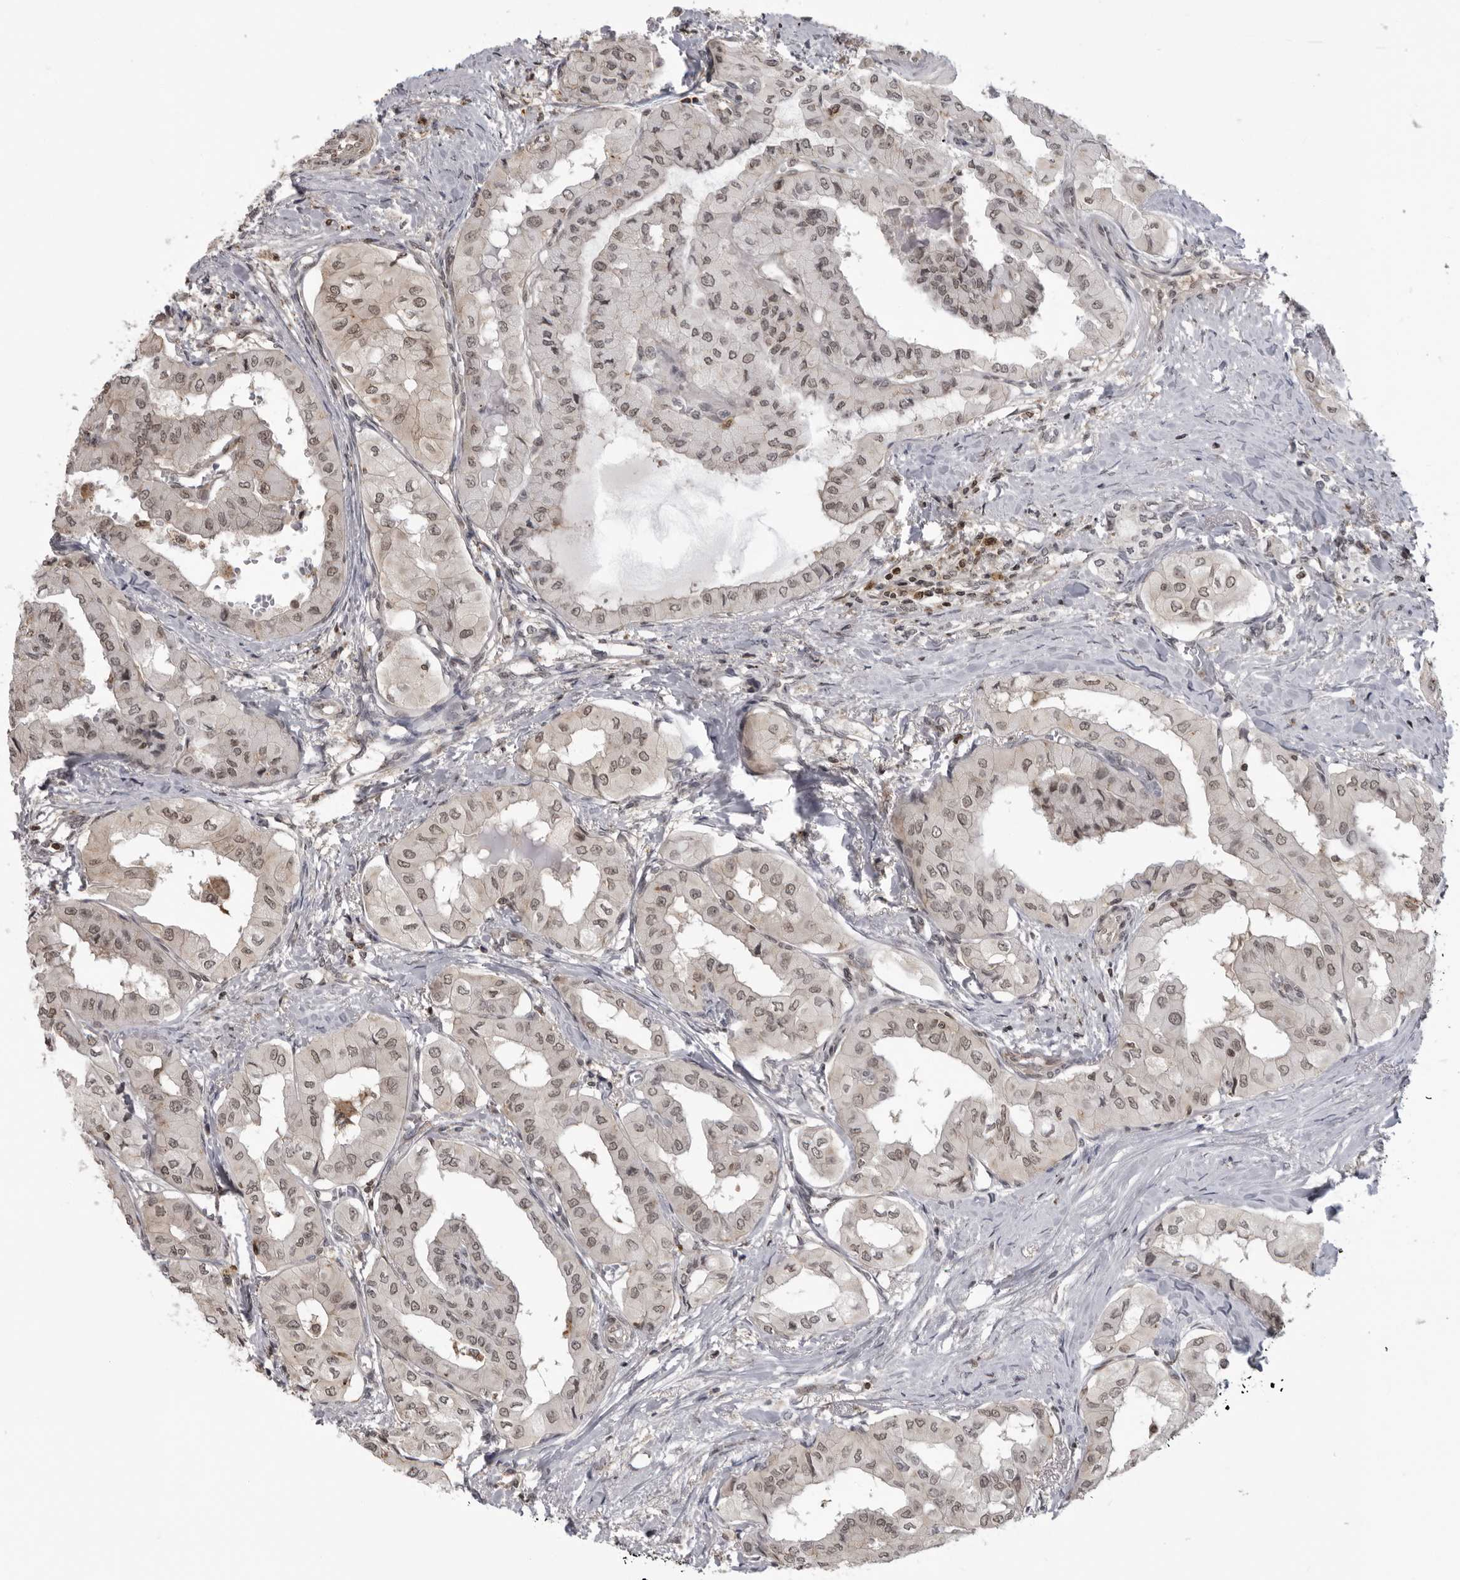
{"staining": {"intensity": "weak", "quantity": ">75%", "location": "nuclear"}, "tissue": "thyroid cancer", "cell_type": "Tumor cells", "image_type": "cancer", "snomed": [{"axis": "morphology", "description": "Papillary adenocarcinoma, NOS"}, {"axis": "topography", "description": "Thyroid gland"}], "caption": "Immunohistochemistry (IHC) (DAB) staining of papillary adenocarcinoma (thyroid) demonstrates weak nuclear protein positivity in about >75% of tumor cells. The staining was performed using DAB to visualize the protein expression in brown, while the nuclei were stained in blue with hematoxylin (Magnification: 20x).", "gene": "PDCL3", "patient": {"sex": "female", "age": 59}}